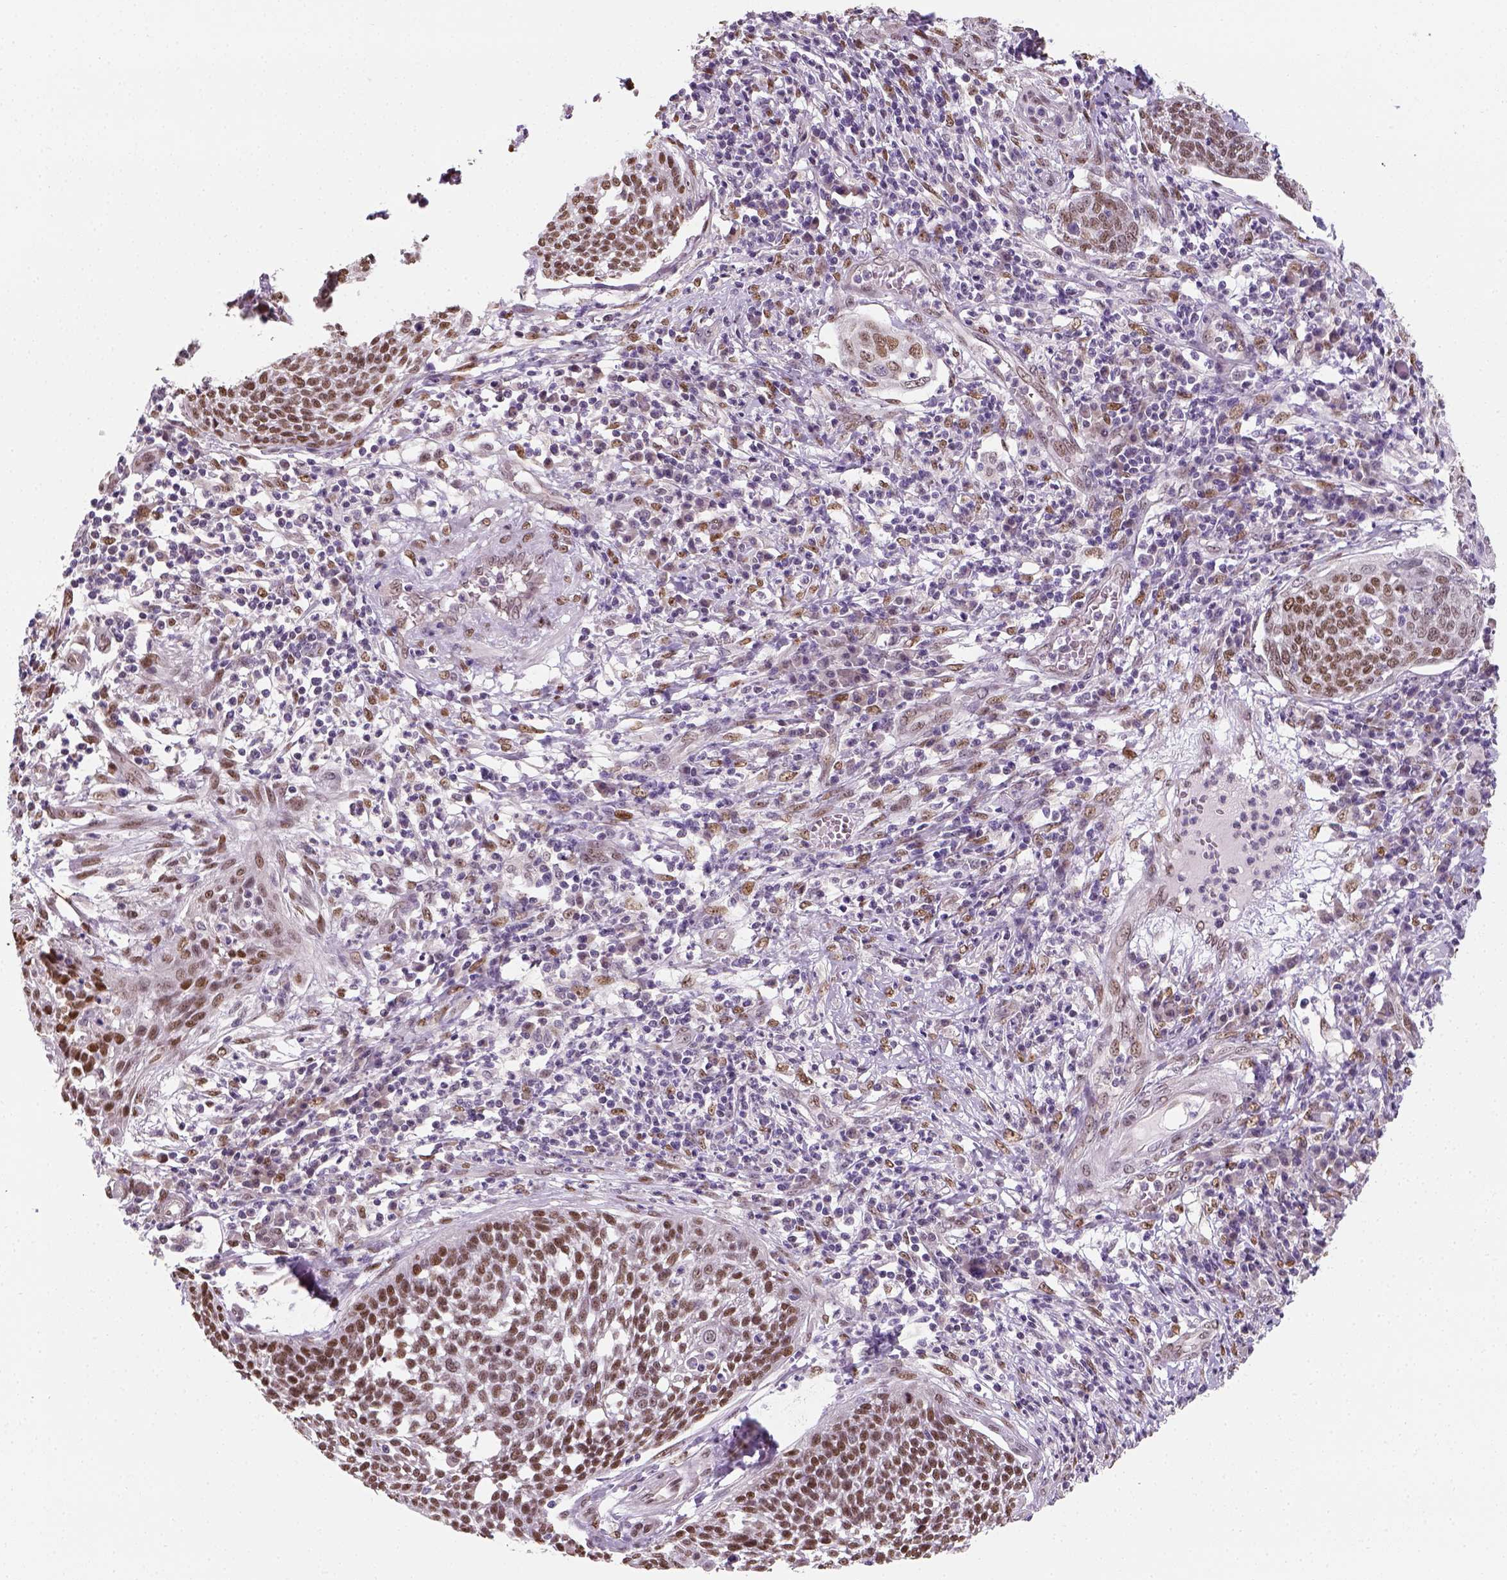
{"staining": {"intensity": "moderate", "quantity": ">75%", "location": "nuclear"}, "tissue": "cervical cancer", "cell_type": "Tumor cells", "image_type": "cancer", "snomed": [{"axis": "morphology", "description": "Squamous cell carcinoma, NOS"}, {"axis": "topography", "description": "Cervix"}], "caption": "Squamous cell carcinoma (cervical) stained for a protein (brown) exhibits moderate nuclear positive positivity in about >75% of tumor cells.", "gene": "C1orf112", "patient": {"sex": "female", "age": 34}}